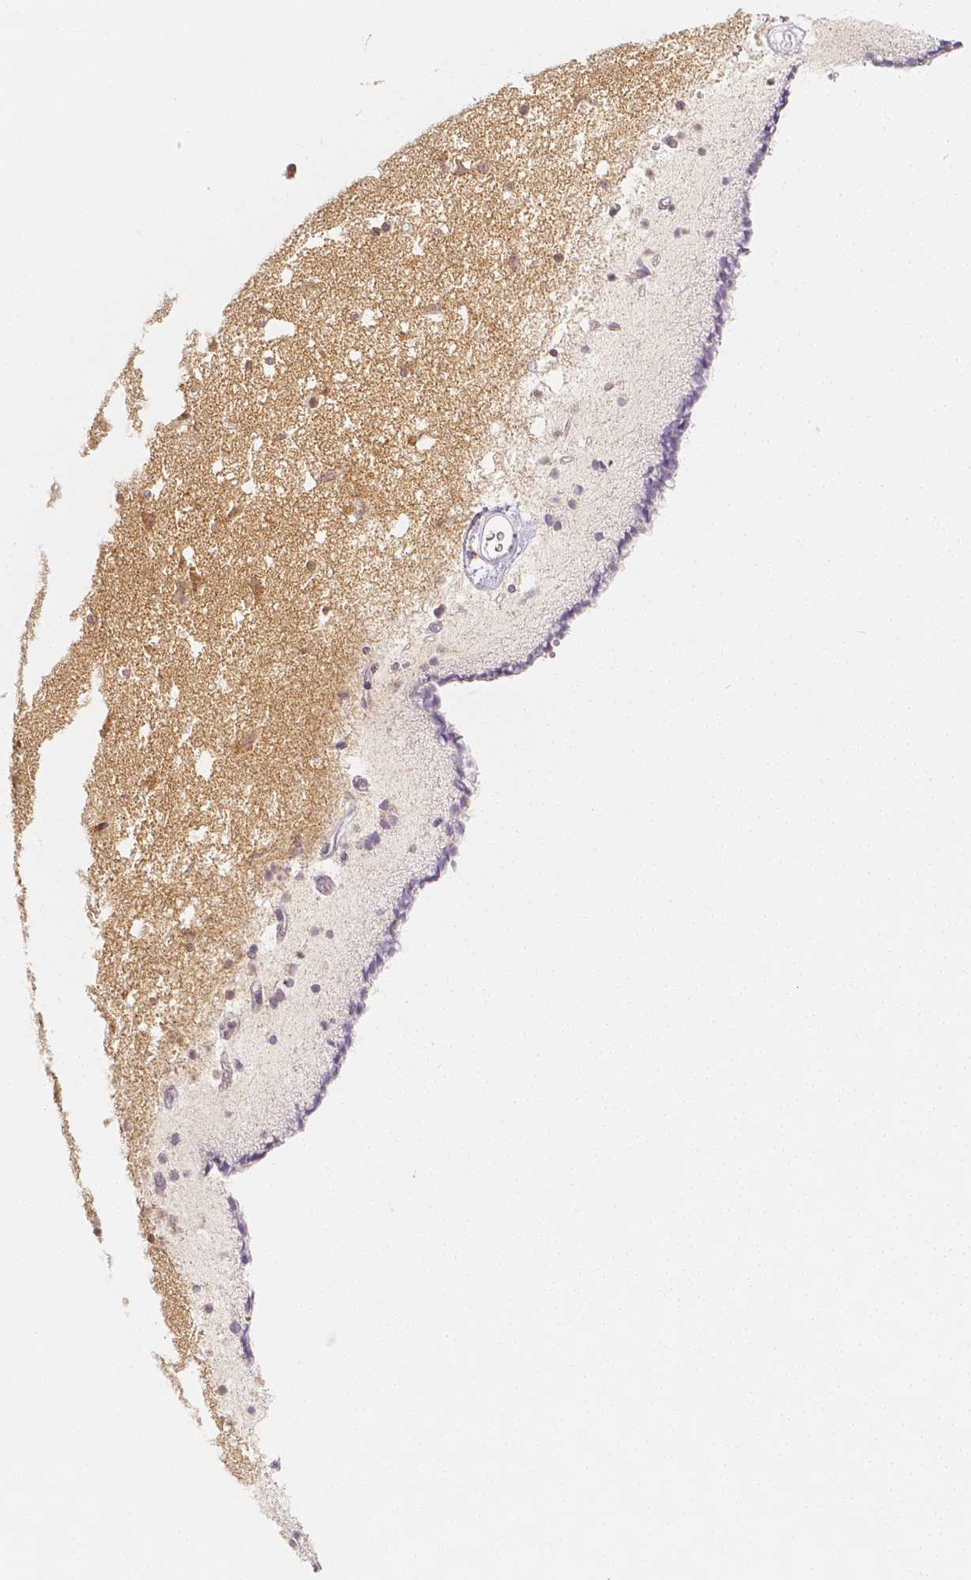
{"staining": {"intensity": "moderate", "quantity": "<25%", "location": "nuclear"}, "tissue": "caudate", "cell_type": "Glial cells", "image_type": "normal", "snomed": [{"axis": "morphology", "description": "Normal tissue, NOS"}, {"axis": "topography", "description": "Lateral ventricle wall"}], "caption": "Moderate nuclear protein positivity is present in approximately <25% of glial cells in caudate. The staining was performed using DAB to visualize the protein expression in brown, while the nuclei were stained in blue with hematoxylin (Magnification: 20x).", "gene": "THY1", "patient": {"sex": "female", "age": 42}}